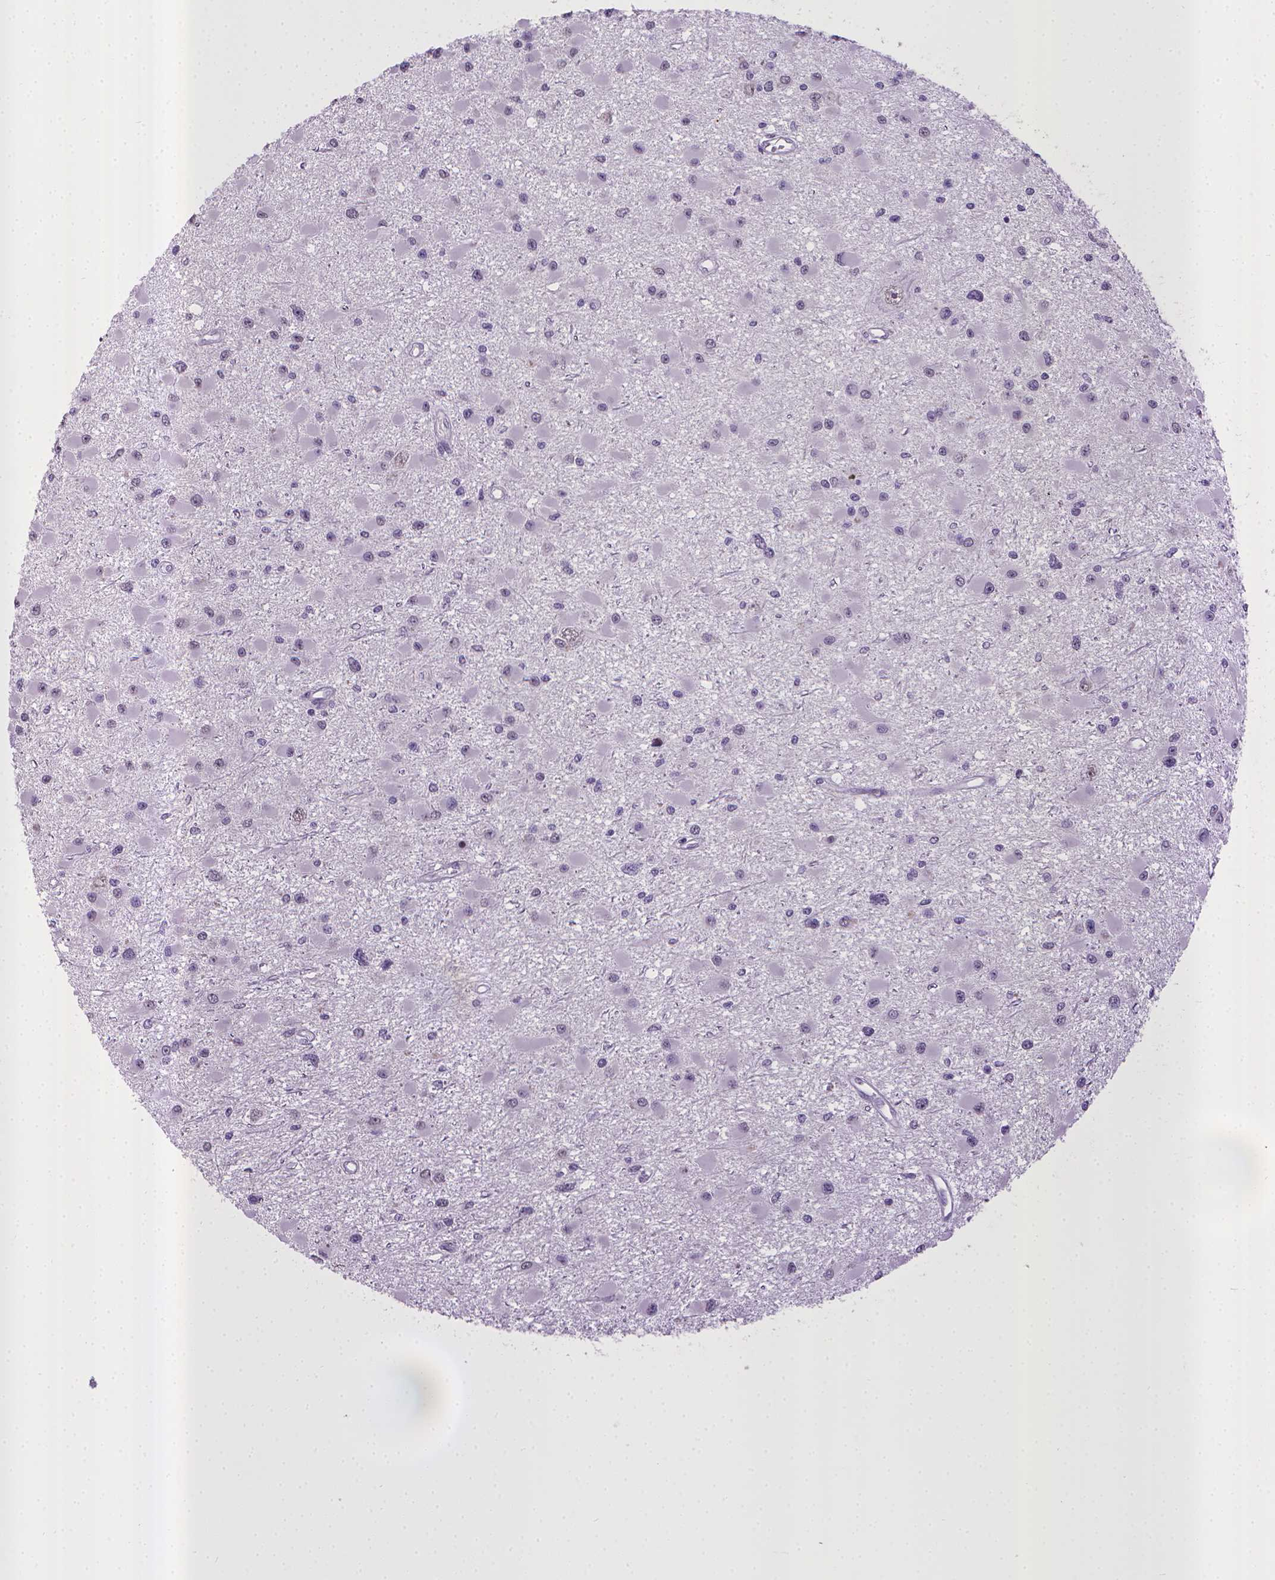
{"staining": {"intensity": "negative", "quantity": "none", "location": "none"}, "tissue": "glioma", "cell_type": "Tumor cells", "image_type": "cancer", "snomed": [{"axis": "morphology", "description": "Glioma, malignant, High grade"}, {"axis": "topography", "description": "Brain"}], "caption": "Tumor cells are negative for brown protein staining in glioma. (DAB immunohistochemistry (IHC) visualized using brightfield microscopy, high magnification).", "gene": "KMO", "patient": {"sex": "male", "age": 54}}